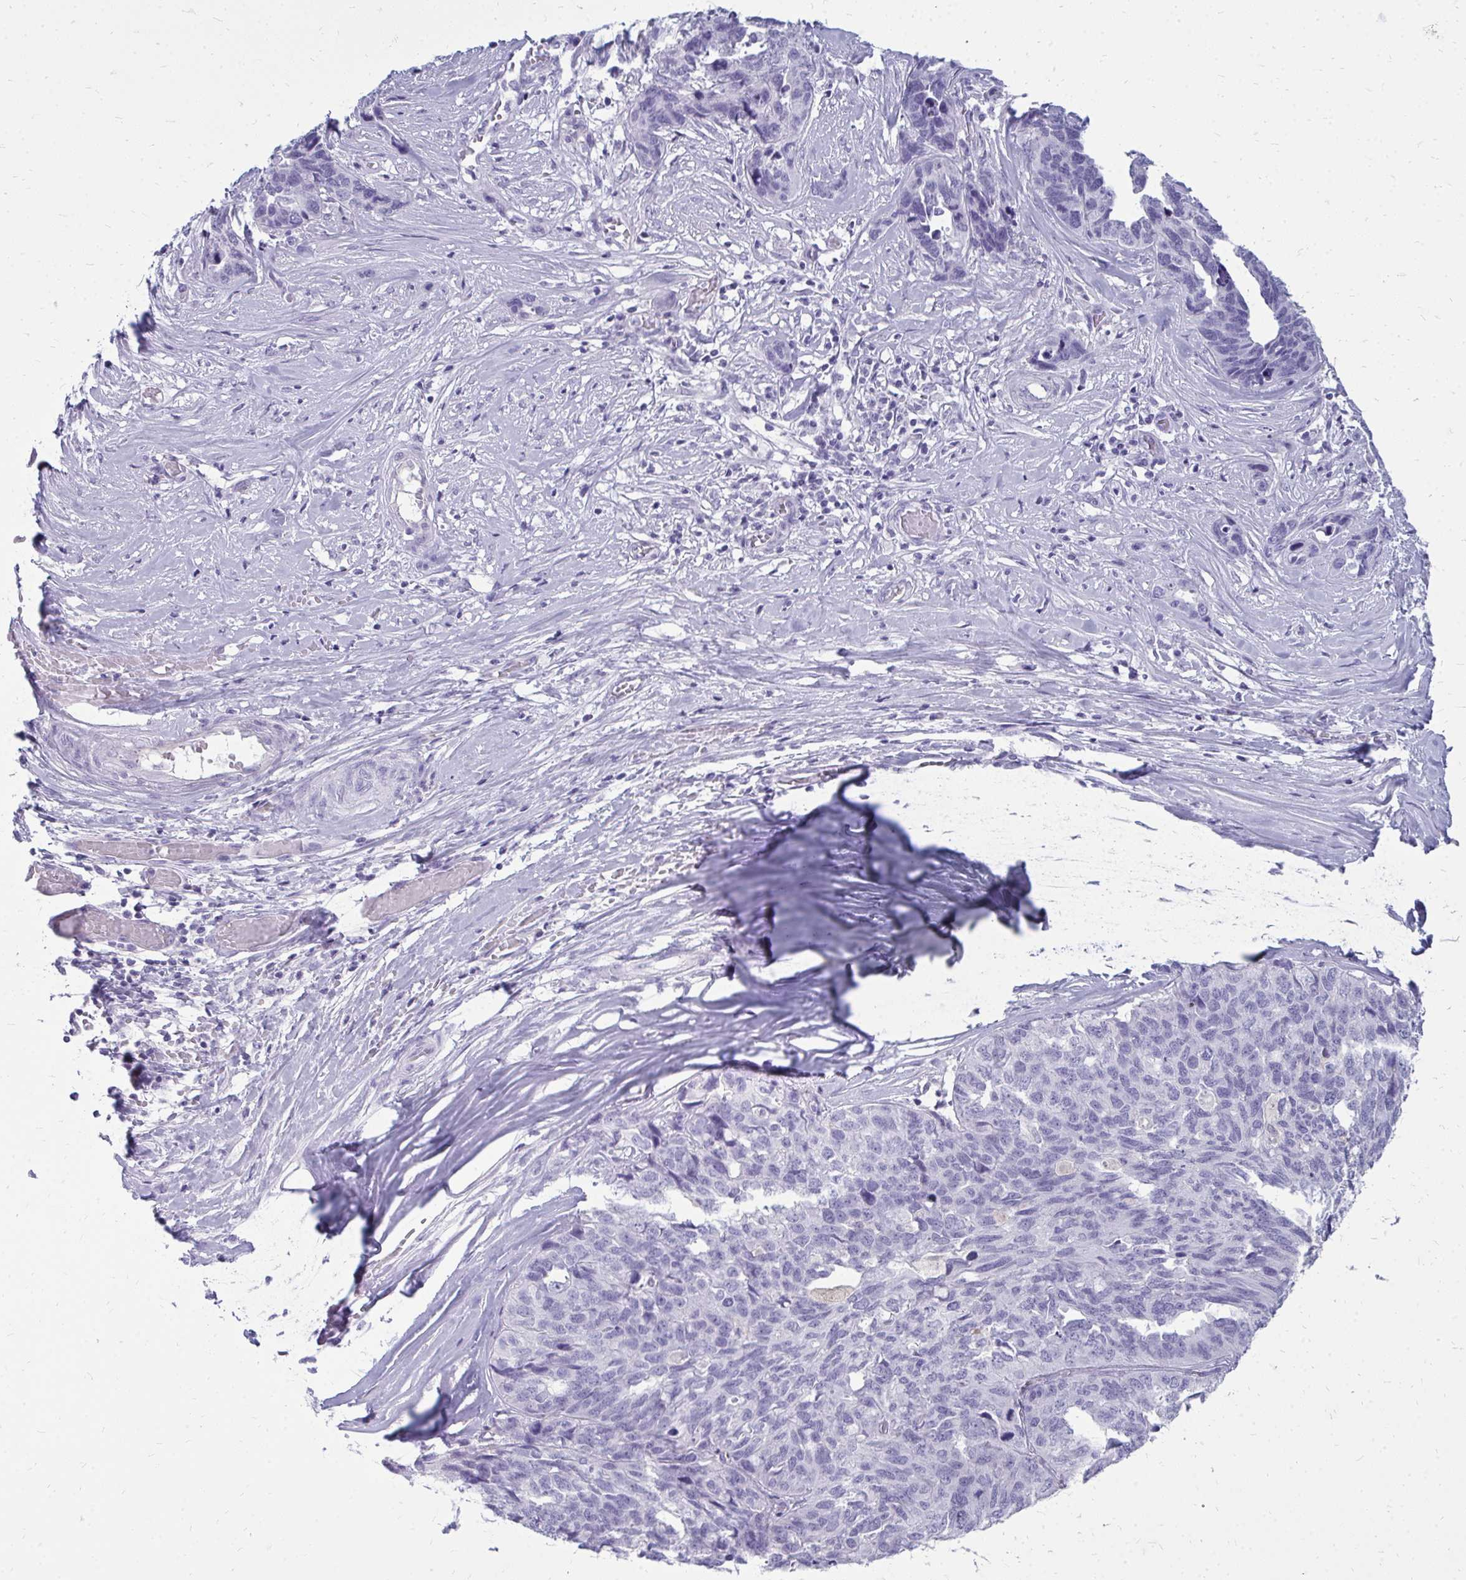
{"staining": {"intensity": "negative", "quantity": "none", "location": "none"}, "tissue": "ovarian cancer", "cell_type": "Tumor cells", "image_type": "cancer", "snomed": [{"axis": "morphology", "description": "Cystadenocarcinoma, serous, NOS"}, {"axis": "topography", "description": "Ovary"}], "caption": "Micrograph shows no significant protein staining in tumor cells of ovarian cancer.", "gene": "FABP3", "patient": {"sex": "female", "age": 64}}